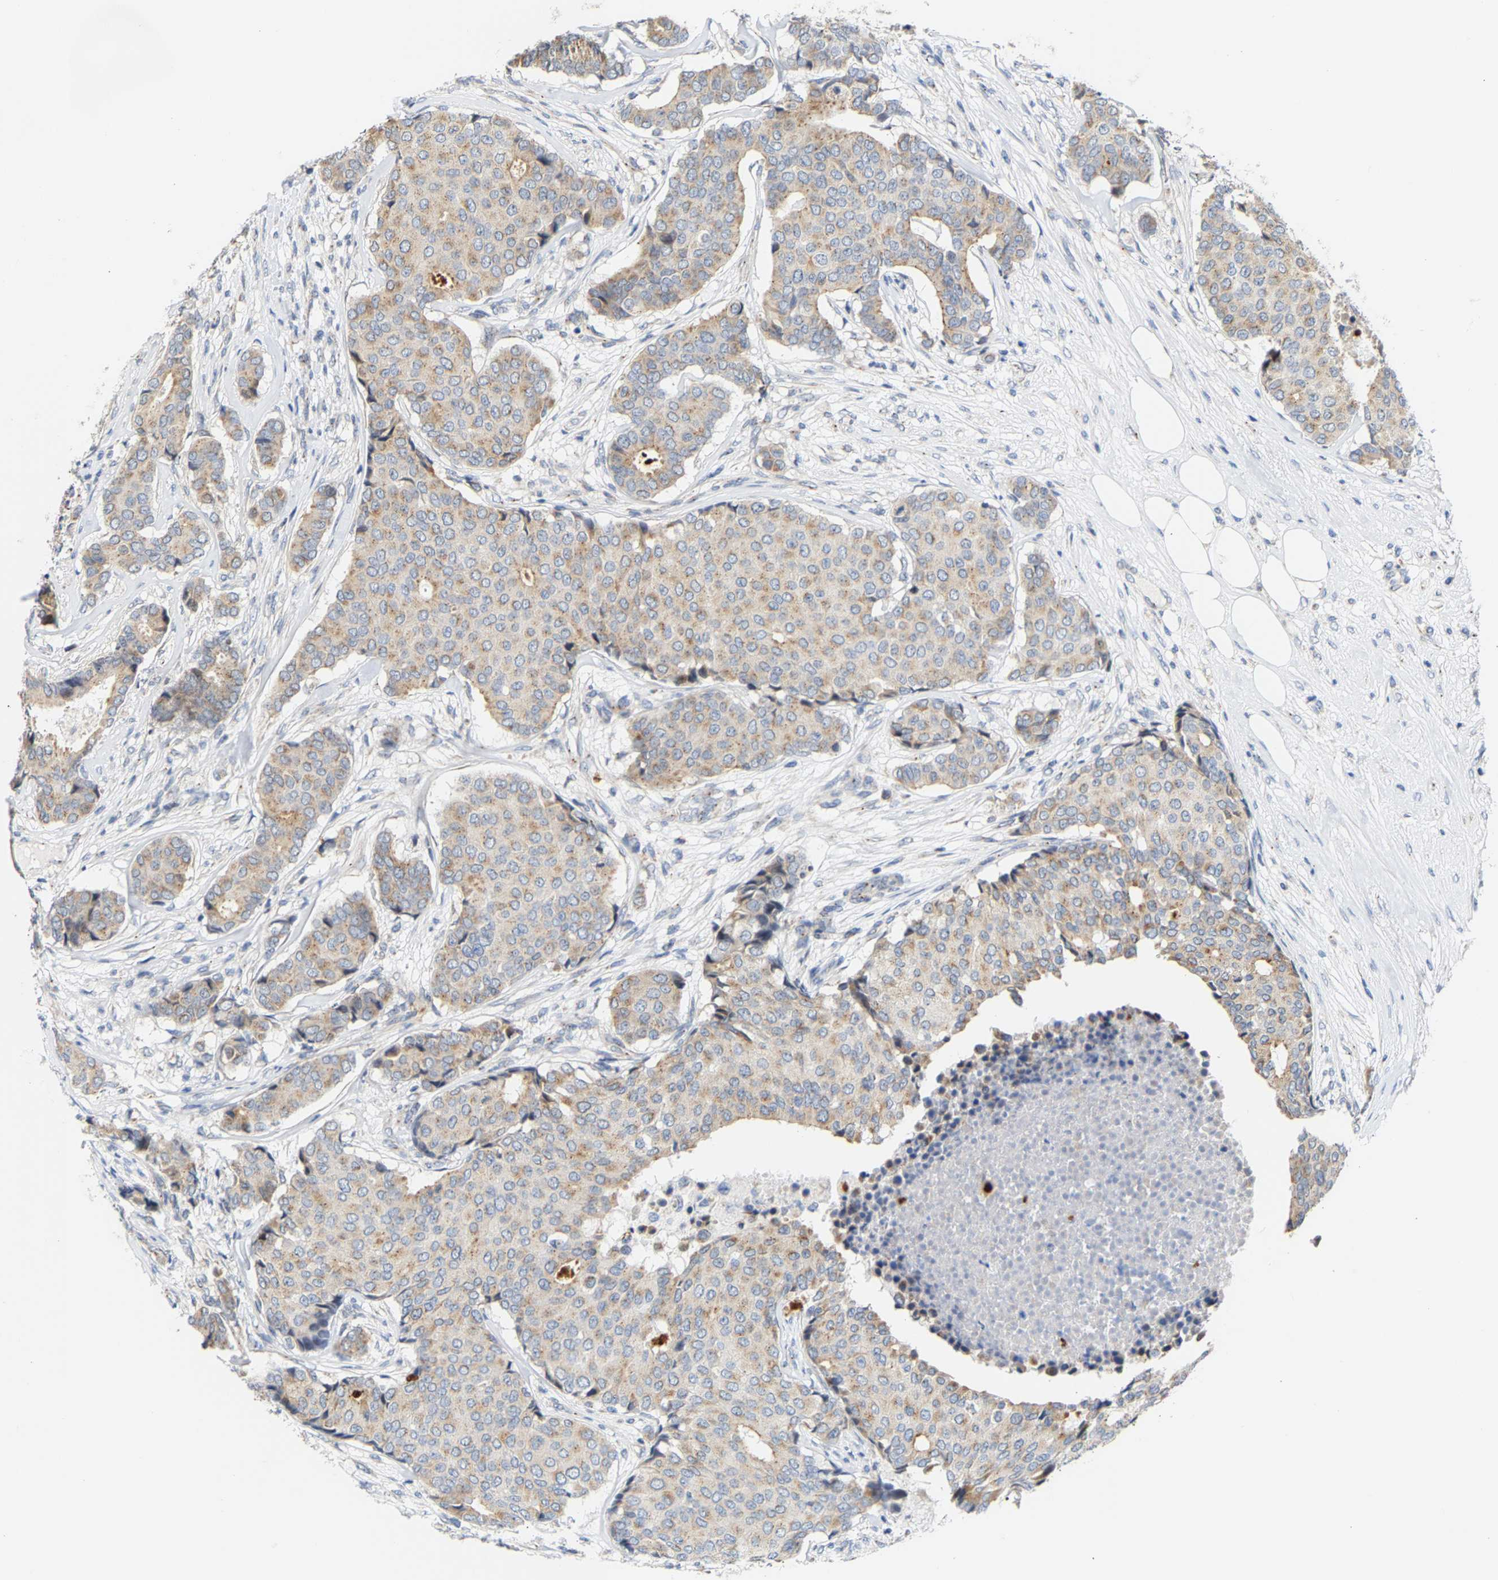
{"staining": {"intensity": "weak", "quantity": ">75%", "location": "cytoplasmic/membranous"}, "tissue": "breast cancer", "cell_type": "Tumor cells", "image_type": "cancer", "snomed": [{"axis": "morphology", "description": "Duct carcinoma"}, {"axis": "topography", "description": "Breast"}], "caption": "Protein expression analysis of human breast infiltrating ductal carcinoma reveals weak cytoplasmic/membranous staining in about >75% of tumor cells.", "gene": "PCNT", "patient": {"sex": "female", "age": 75}}